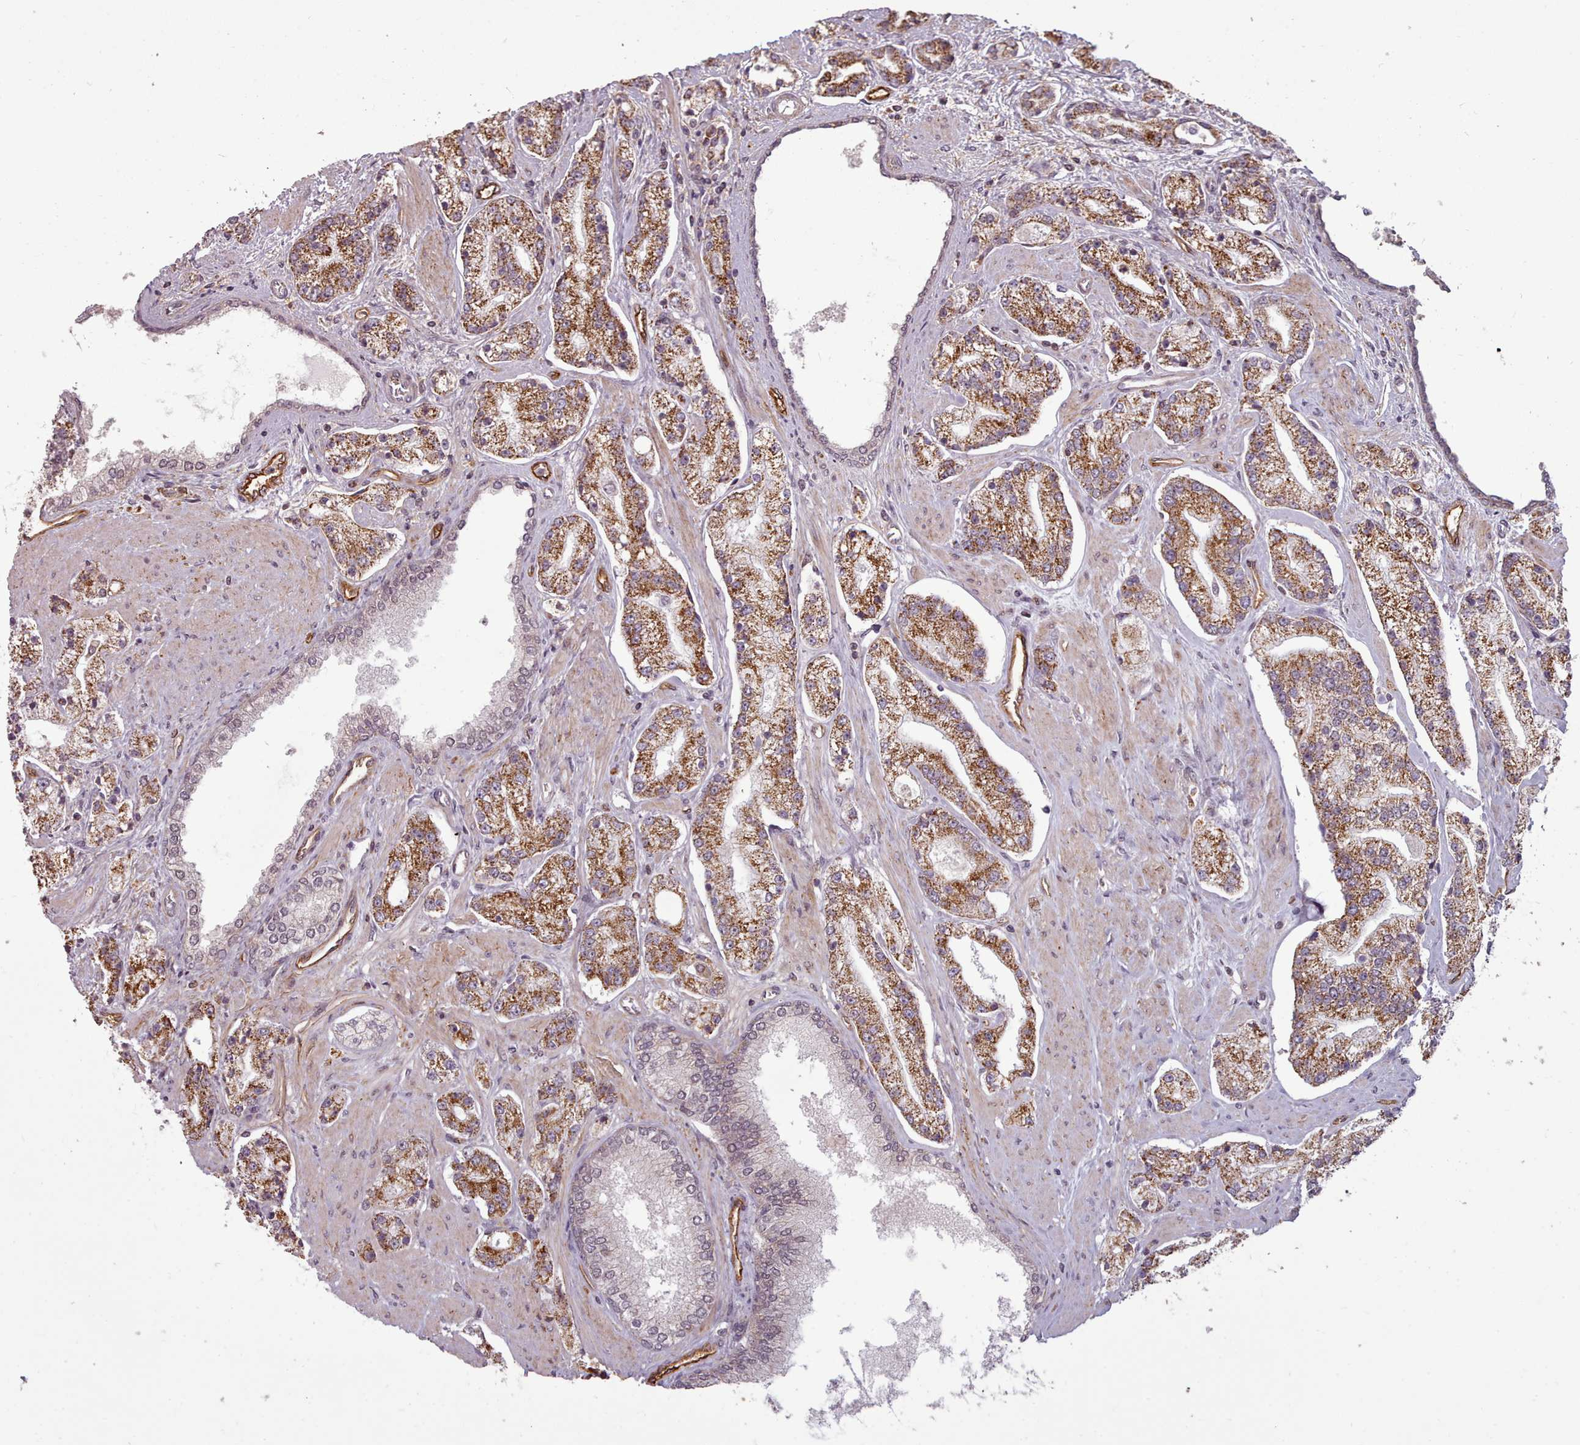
{"staining": {"intensity": "strong", "quantity": ">75%", "location": "cytoplasmic/membranous"}, "tissue": "prostate cancer", "cell_type": "Tumor cells", "image_type": "cancer", "snomed": [{"axis": "morphology", "description": "Adenocarcinoma, High grade"}, {"axis": "topography", "description": "Prostate"}], "caption": "IHC micrograph of neoplastic tissue: prostate cancer (adenocarcinoma (high-grade)) stained using immunohistochemistry exhibits high levels of strong protein expression localized specifically in the cytoplasmic/membranous of tumor cells, appearing as a cytoplasmic/membranous brown color.", "gene": "ZMYM4", "patient": {"sex": "male", "age": 67}}